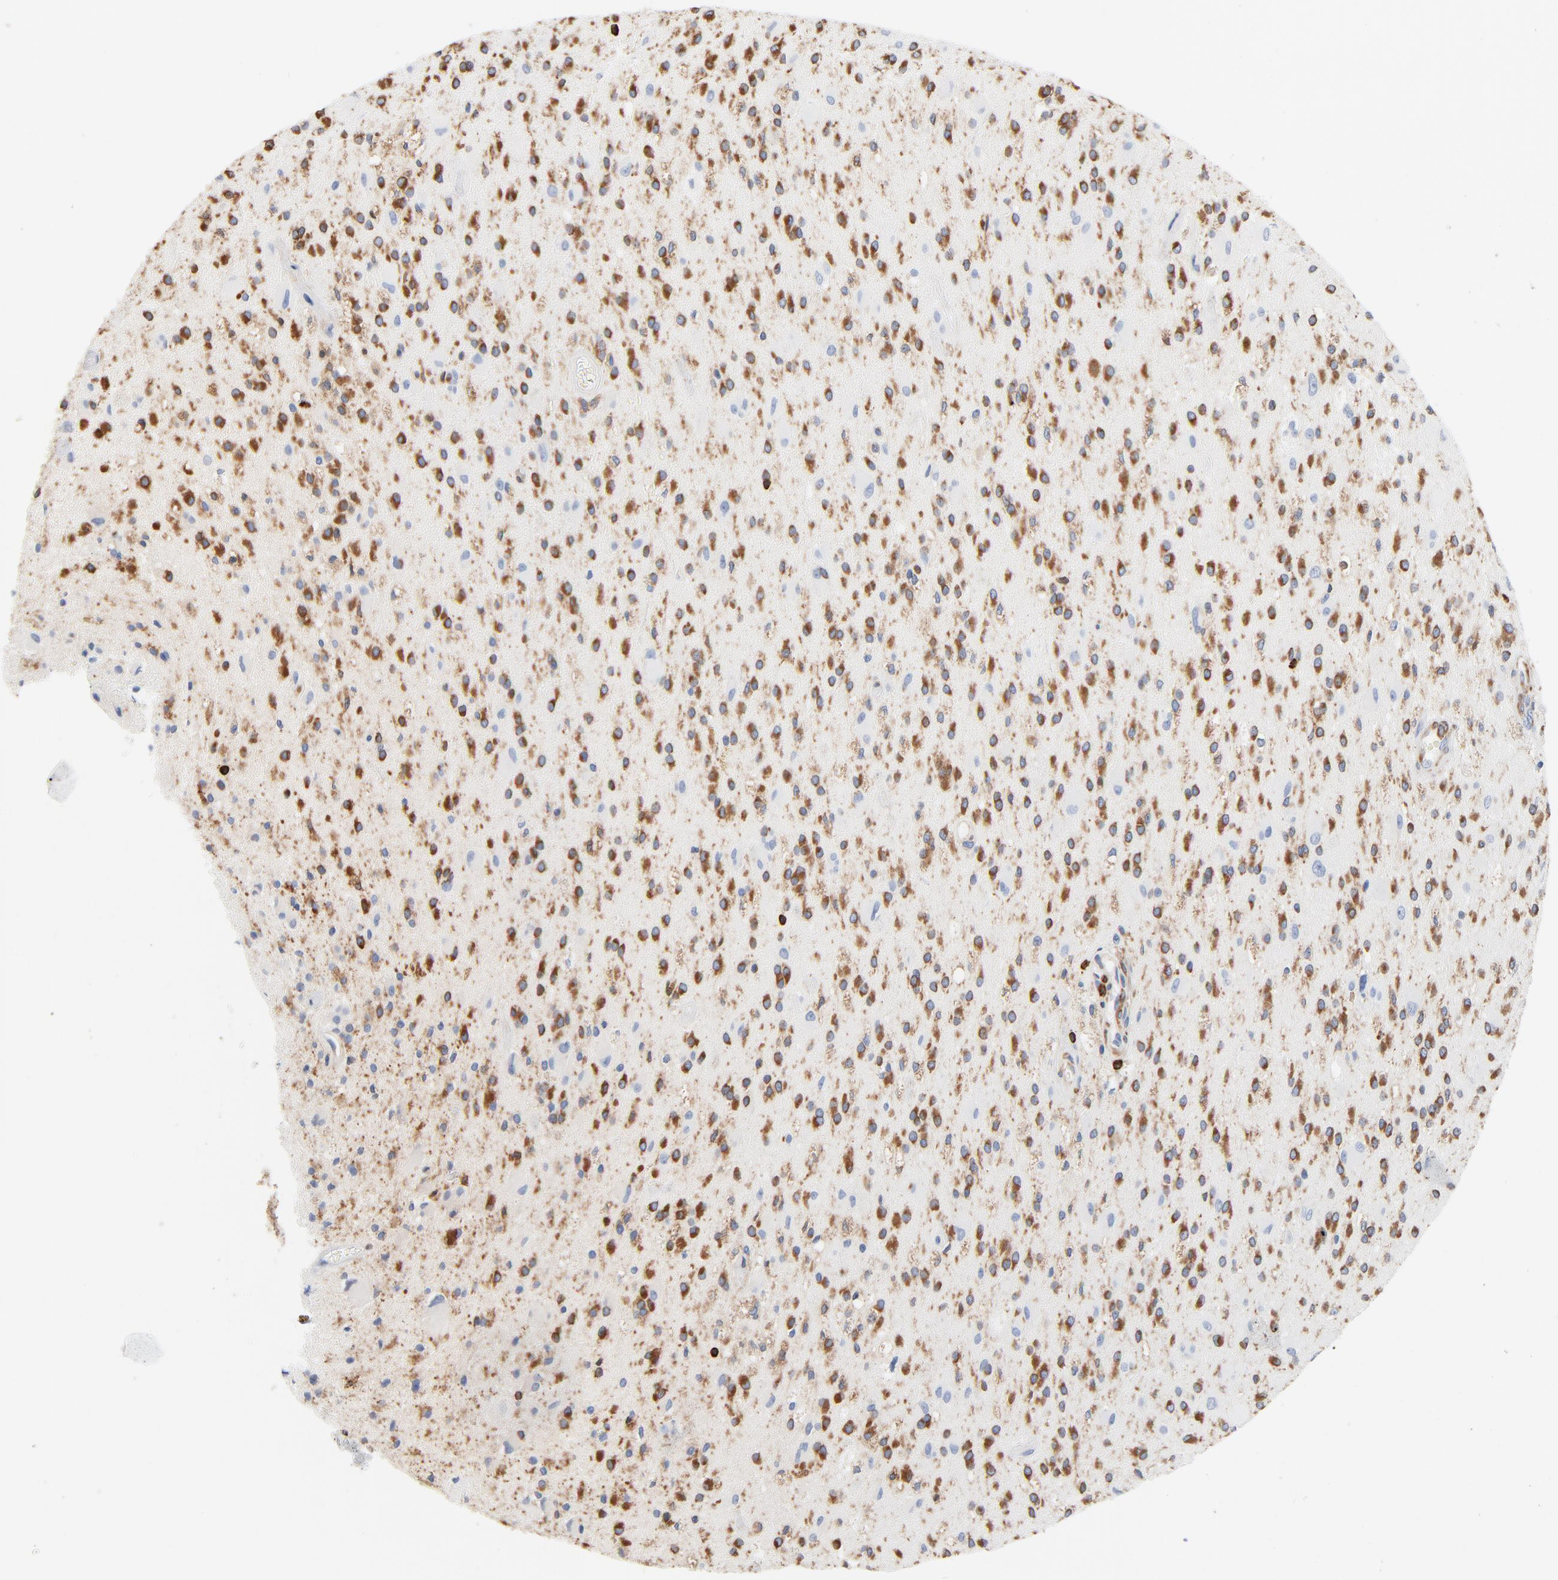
{"staining": {"intensity": "moderate", "quantity": ">75%", "location": "cytoplasmic/membranous"}, "tissue": "glioma", "cell_type": "Tumor cells", "image_type": "cancer", "snomed": [{"axis": "morphology", "description": "Glioma, malignant, Low grade"}, {"axis": "topography", "description": "Brain"}], "caption": "The histopathology image exhibits a brown stain indicating the presence of a protein in the cytoplasmic/membranous of tumor cells in glioma. (DAB (3,3'-diaminobenzidine) = brown stain, brightfield microscopy at high magnification).", "gene": "SH3KBP1", "patient": {"sex": "male", "age": 58}}